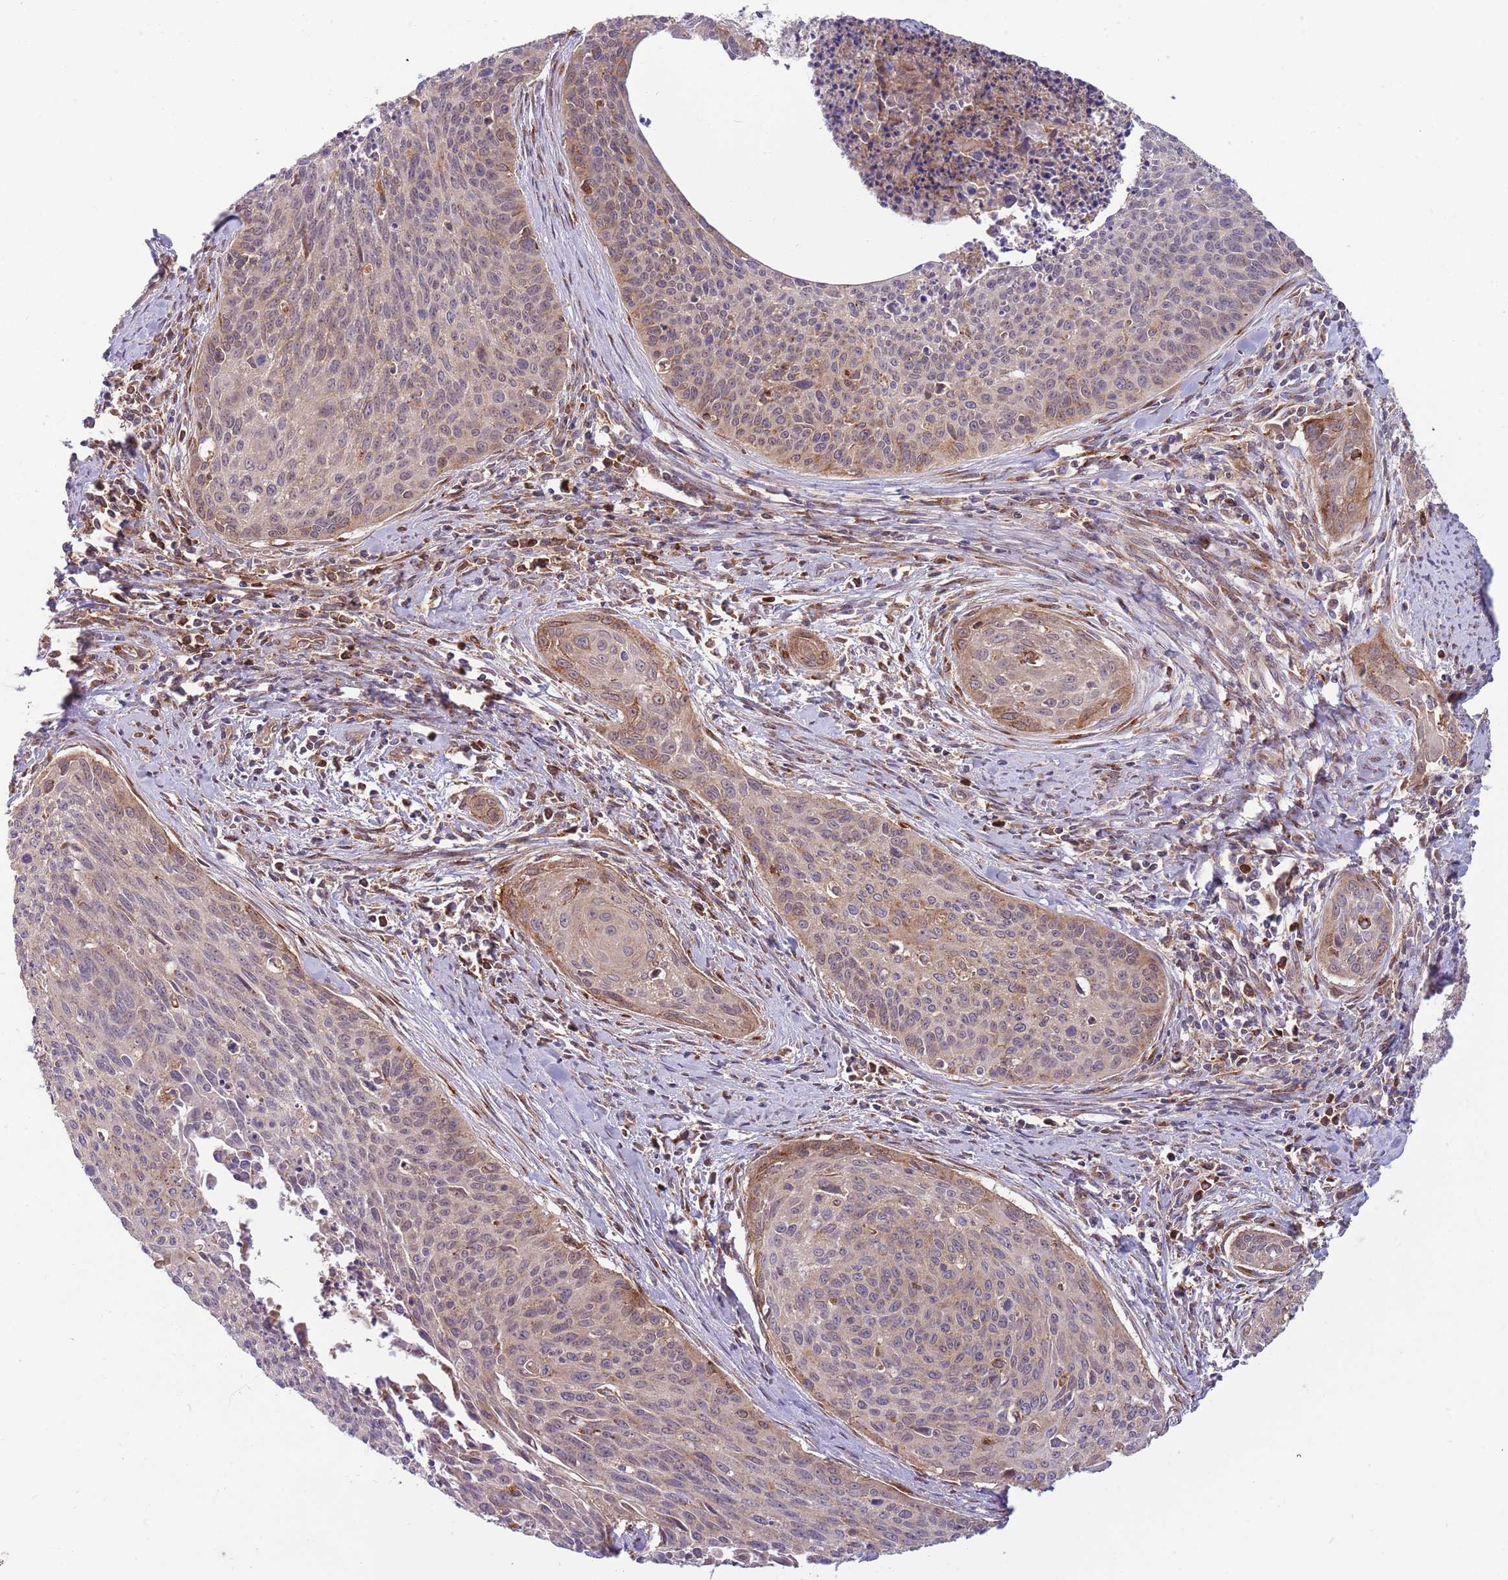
{"staining": {"intensity": "weak", "quantity": "<25%", "location": "cytoplasmic/membranous"}, "tissue": "cervical cancer", "cell_type": "Tumor cells", "image_type": "cancer", "snomed": [{"axis": "morphology", "description": "Squamous cell carcinoma, NOS"}, {"axis": "topography", "description": "Cervix"}], "caption": "High magnification brightfield microscopy of cervical squamous cell carcinoma stained with DAB (brown) and counterstained with hematoxylin (blue): tumor cells show no significant expression.", "gene": "BTBD7", "patient": {"sex": "female", "age": 55}}